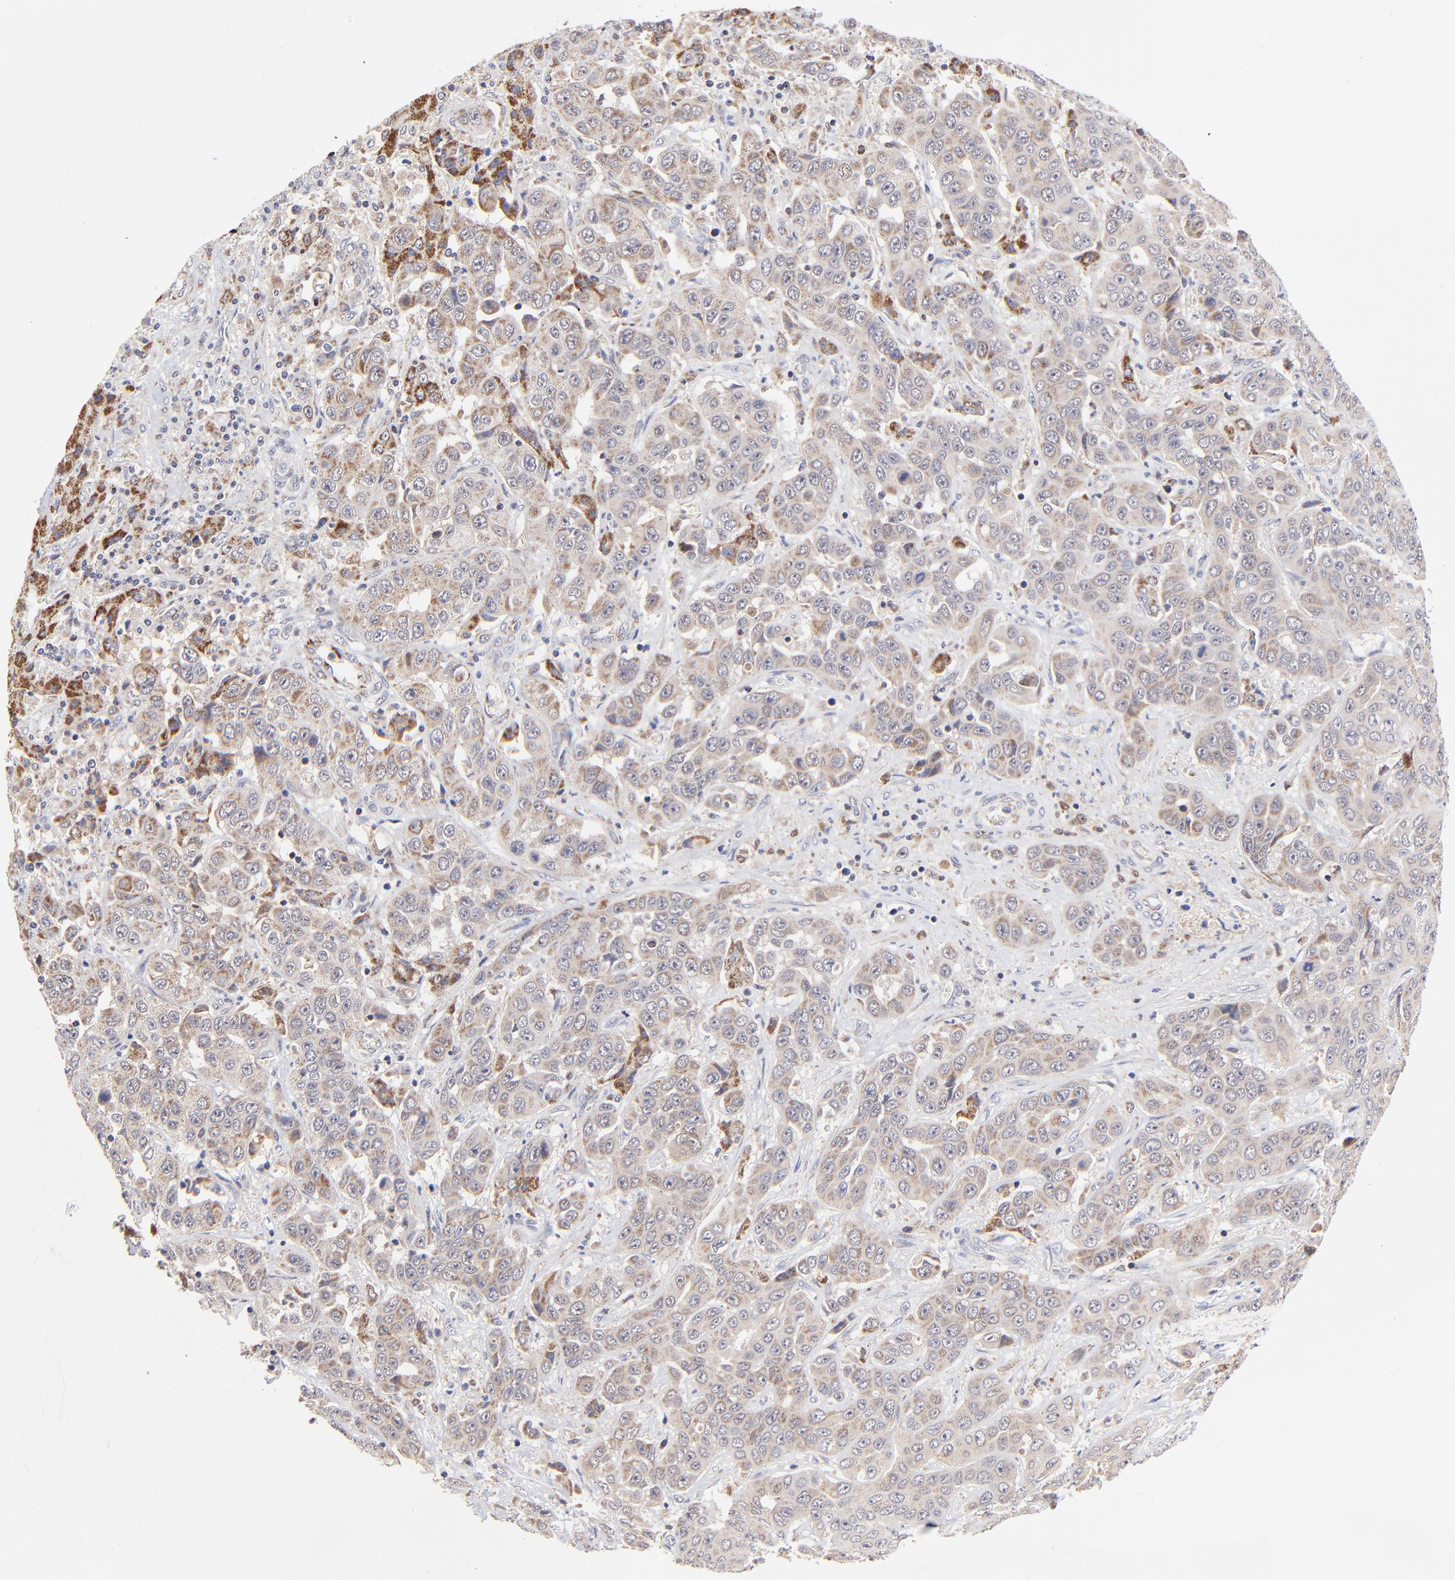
{"staining": {"intensity": "weak", "quantity": "25%-75%", "location": "cytoplasmic/membranous"}, "tissue": "liver cancer", "cell_type": "Tumor cells", "image_type": "cancer", "snomed": [{"axis": "morphology", "description": "Cholangiocarcinoma"}, {"axis": "topography", "description": "Liver"}], "caption": "Liver cancer stained with a protein marker shows weak staining in tumor cells.", "gene": "FBXL12", "patient": {"sex": "female", "age": 52}}